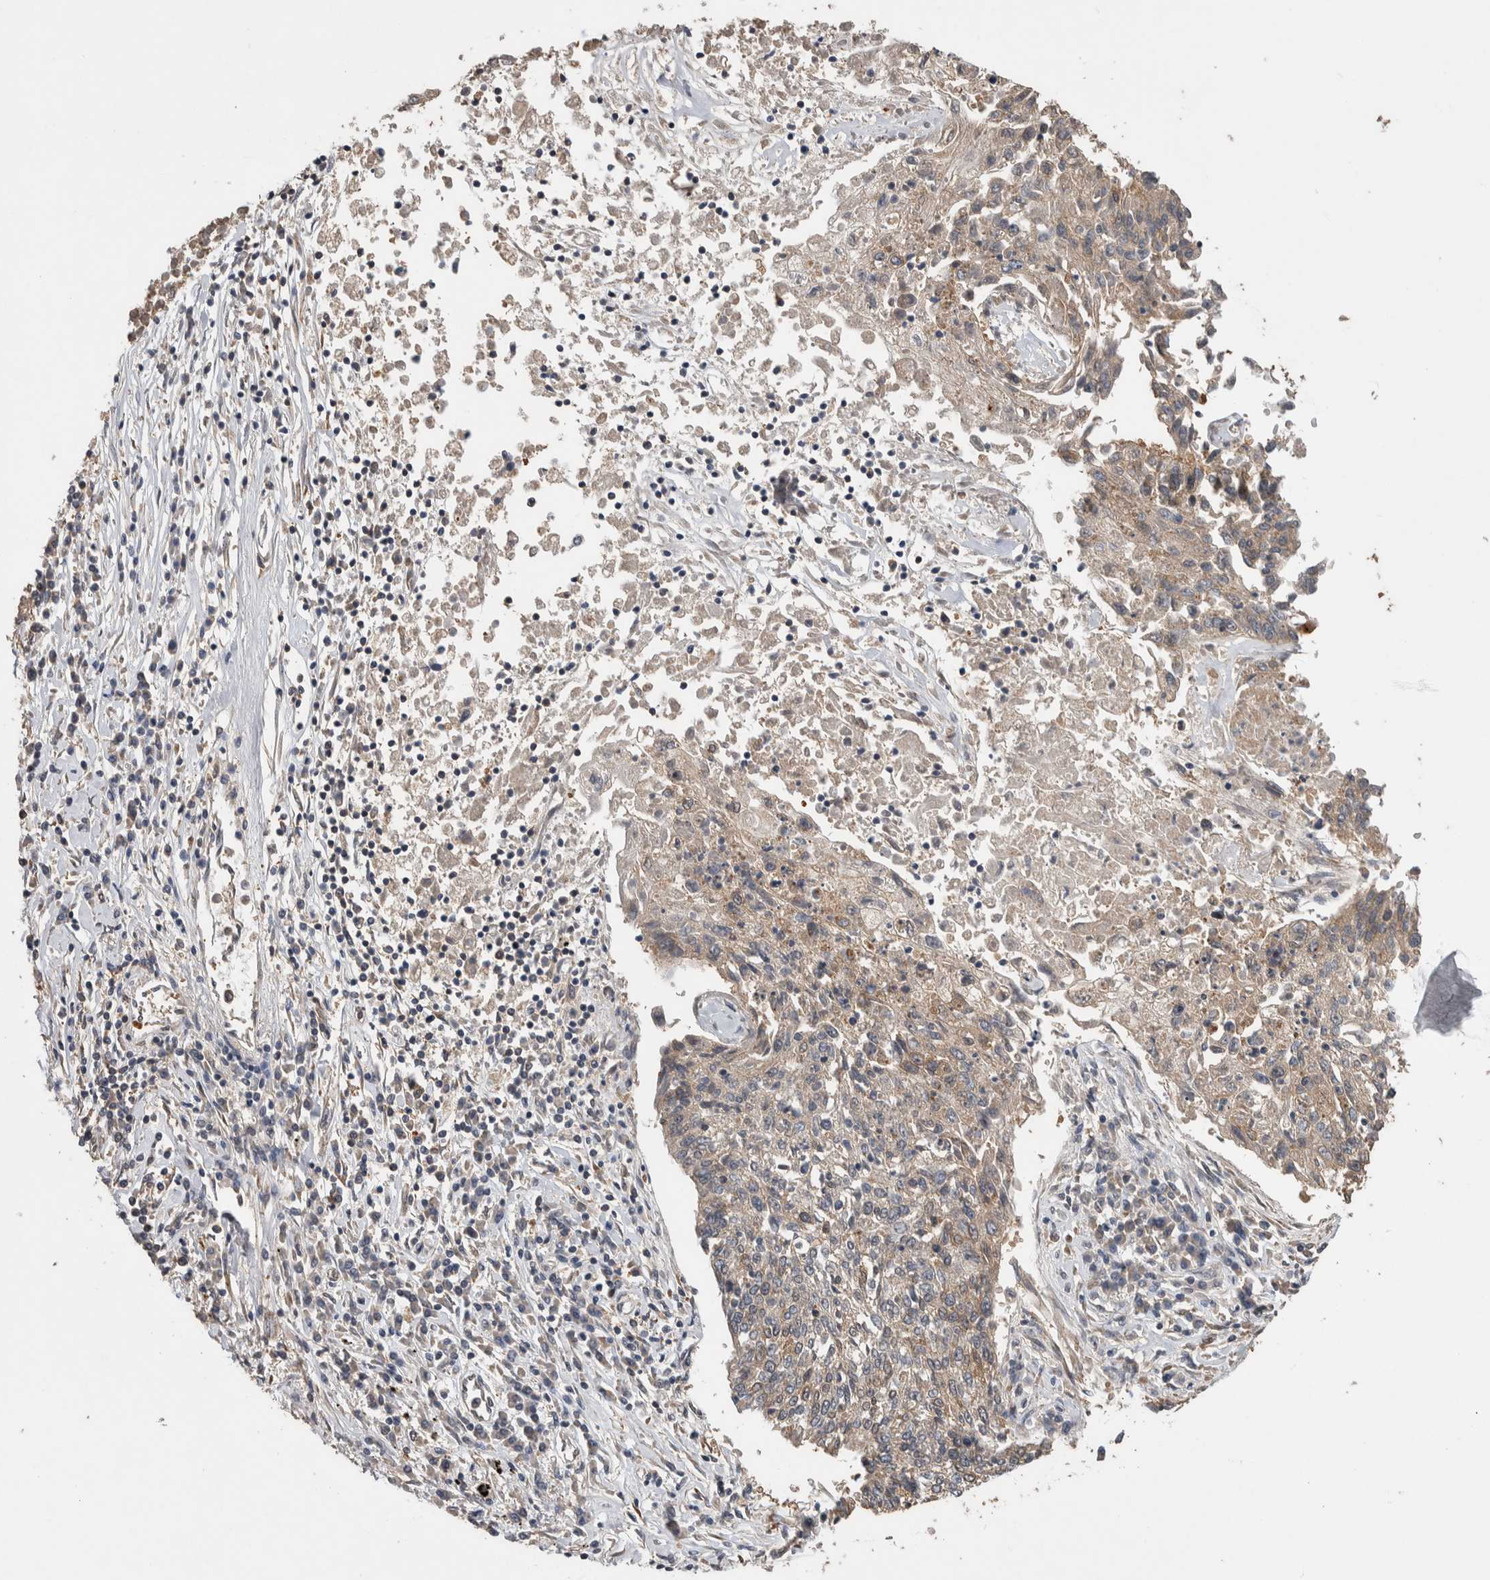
{"staining": {"intensity": "weak", "quantity": ">75%", "location": "cytoplasmic/membranous"}, "tissue": "lung cancer", "cell_type": "Tumor cells", "image_type": "cancer", "snomed": [{"axis": "morphology", "description": "Normal tissue, NOS"}, {"axis": "morphology", "description": "Squamous cell carcinoma, NOS"}, {"axis": "topography", "description": "Lymph node"}, {"axis": "topography", "description": "Cartilage tissue"}, {"axis": "topography", "description": "Bronchus"}, {"axis": "topography", "description": "Lung"}, {"axis": "topography", "description": "Peripheral nerve tissue"}], "caption": "This is an image of IHC staining of lung cancer, which shows weak expression in the cytoplasmic/membranous of tumor cells.", "gene": "DVL2", "patient": {"sex": "female", "age": 49}}